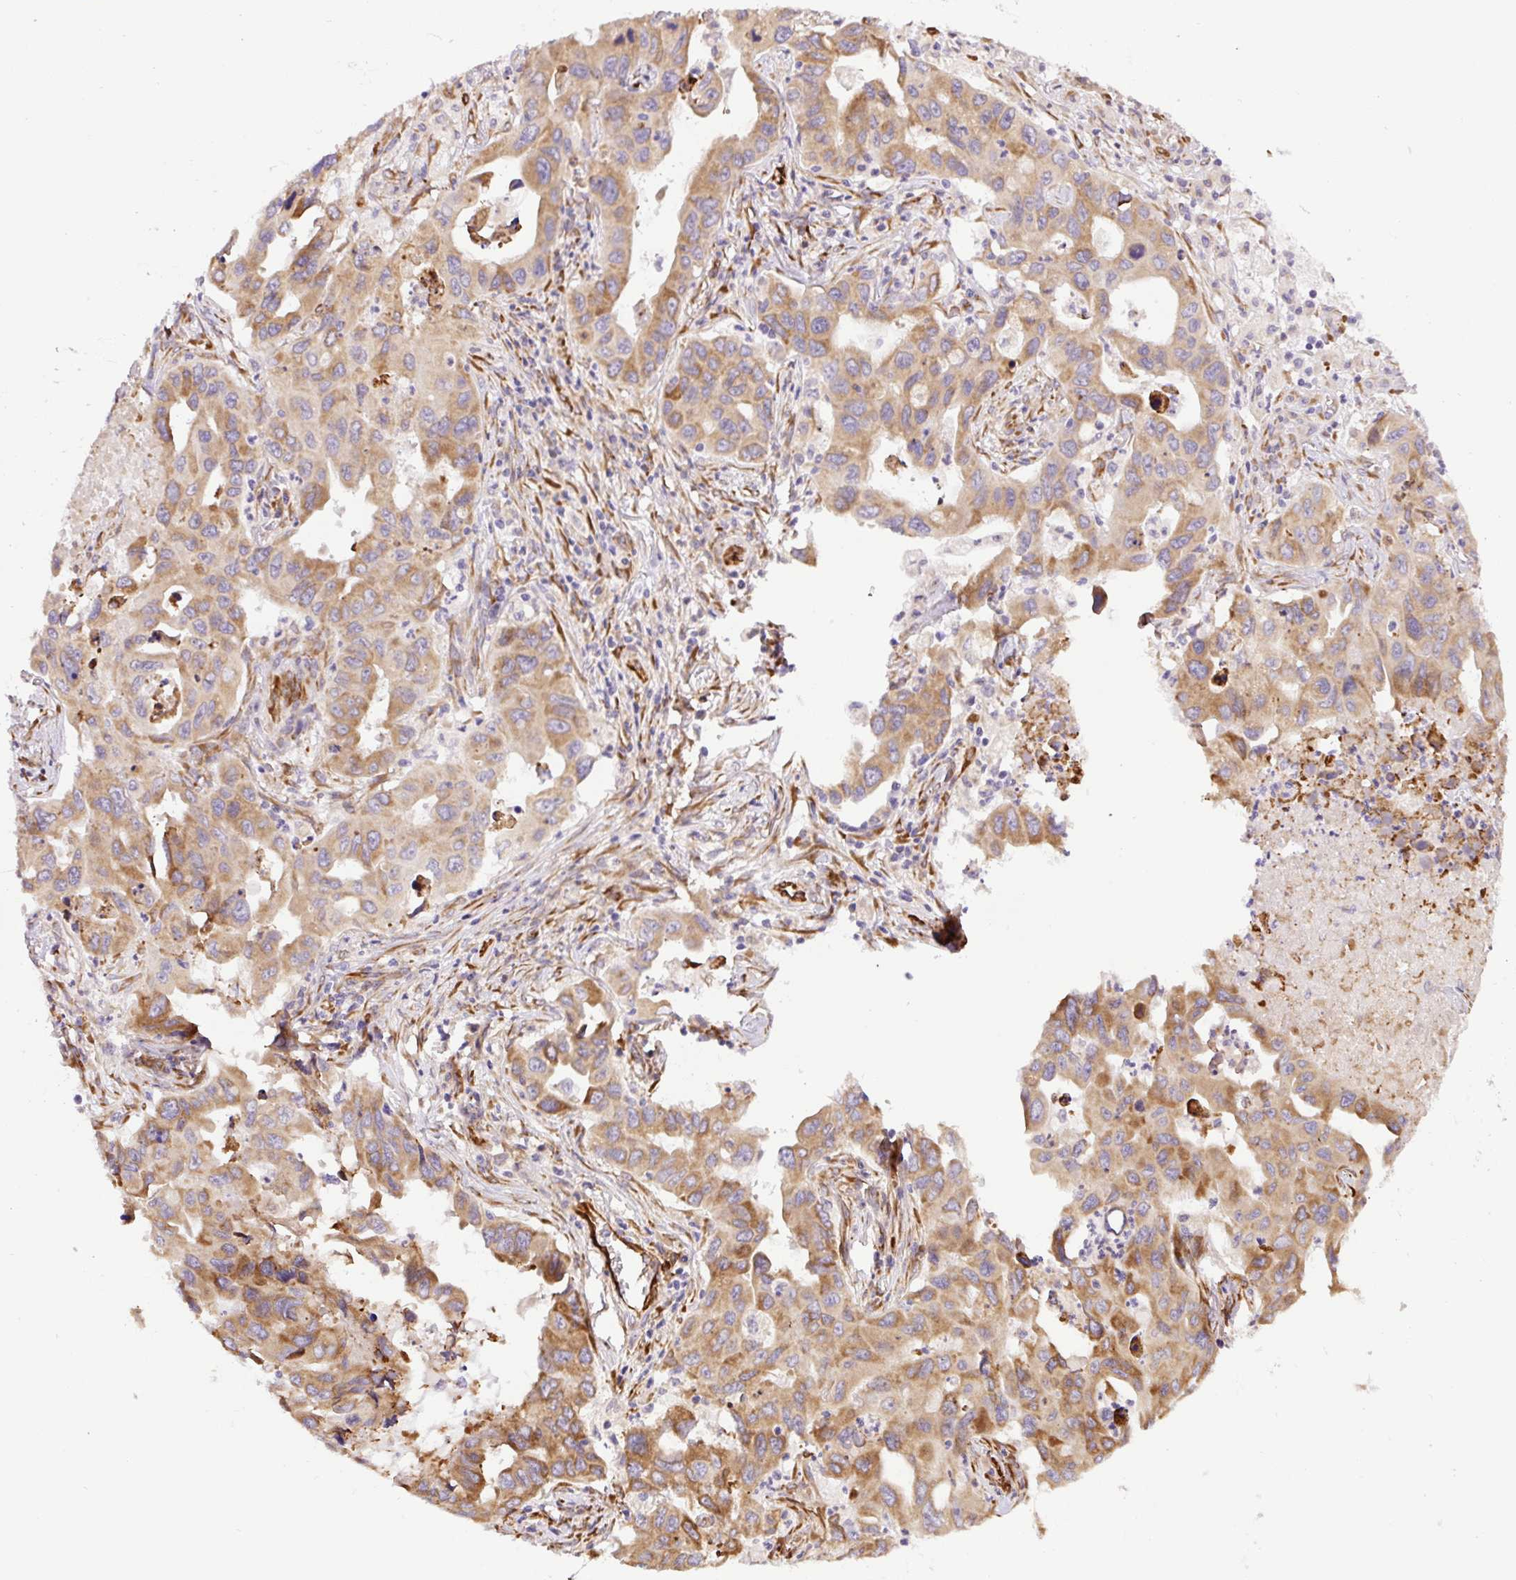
{"staining": {"intensity": "moderate", "quantity": ">75%", "location": "cytoplasmic/membranous"}, "tissue": "lung cancer", "cell_type": "Tumor cells", "image_type": "cancer", "snomed": [{"axis": "morphology", "description": "Adenocarcinoma, NOS"}, {"axis": "topography", "description": "Lung"}], "caption": "Lung adenocarcinoma was stained to show a protein in brown. There is medium levels of moderate cytoplasmic/membranous positivity in approximately >75% of tumor cells.", "gene": "RAB30", "patient": {"sex": "male", "age": 64}}